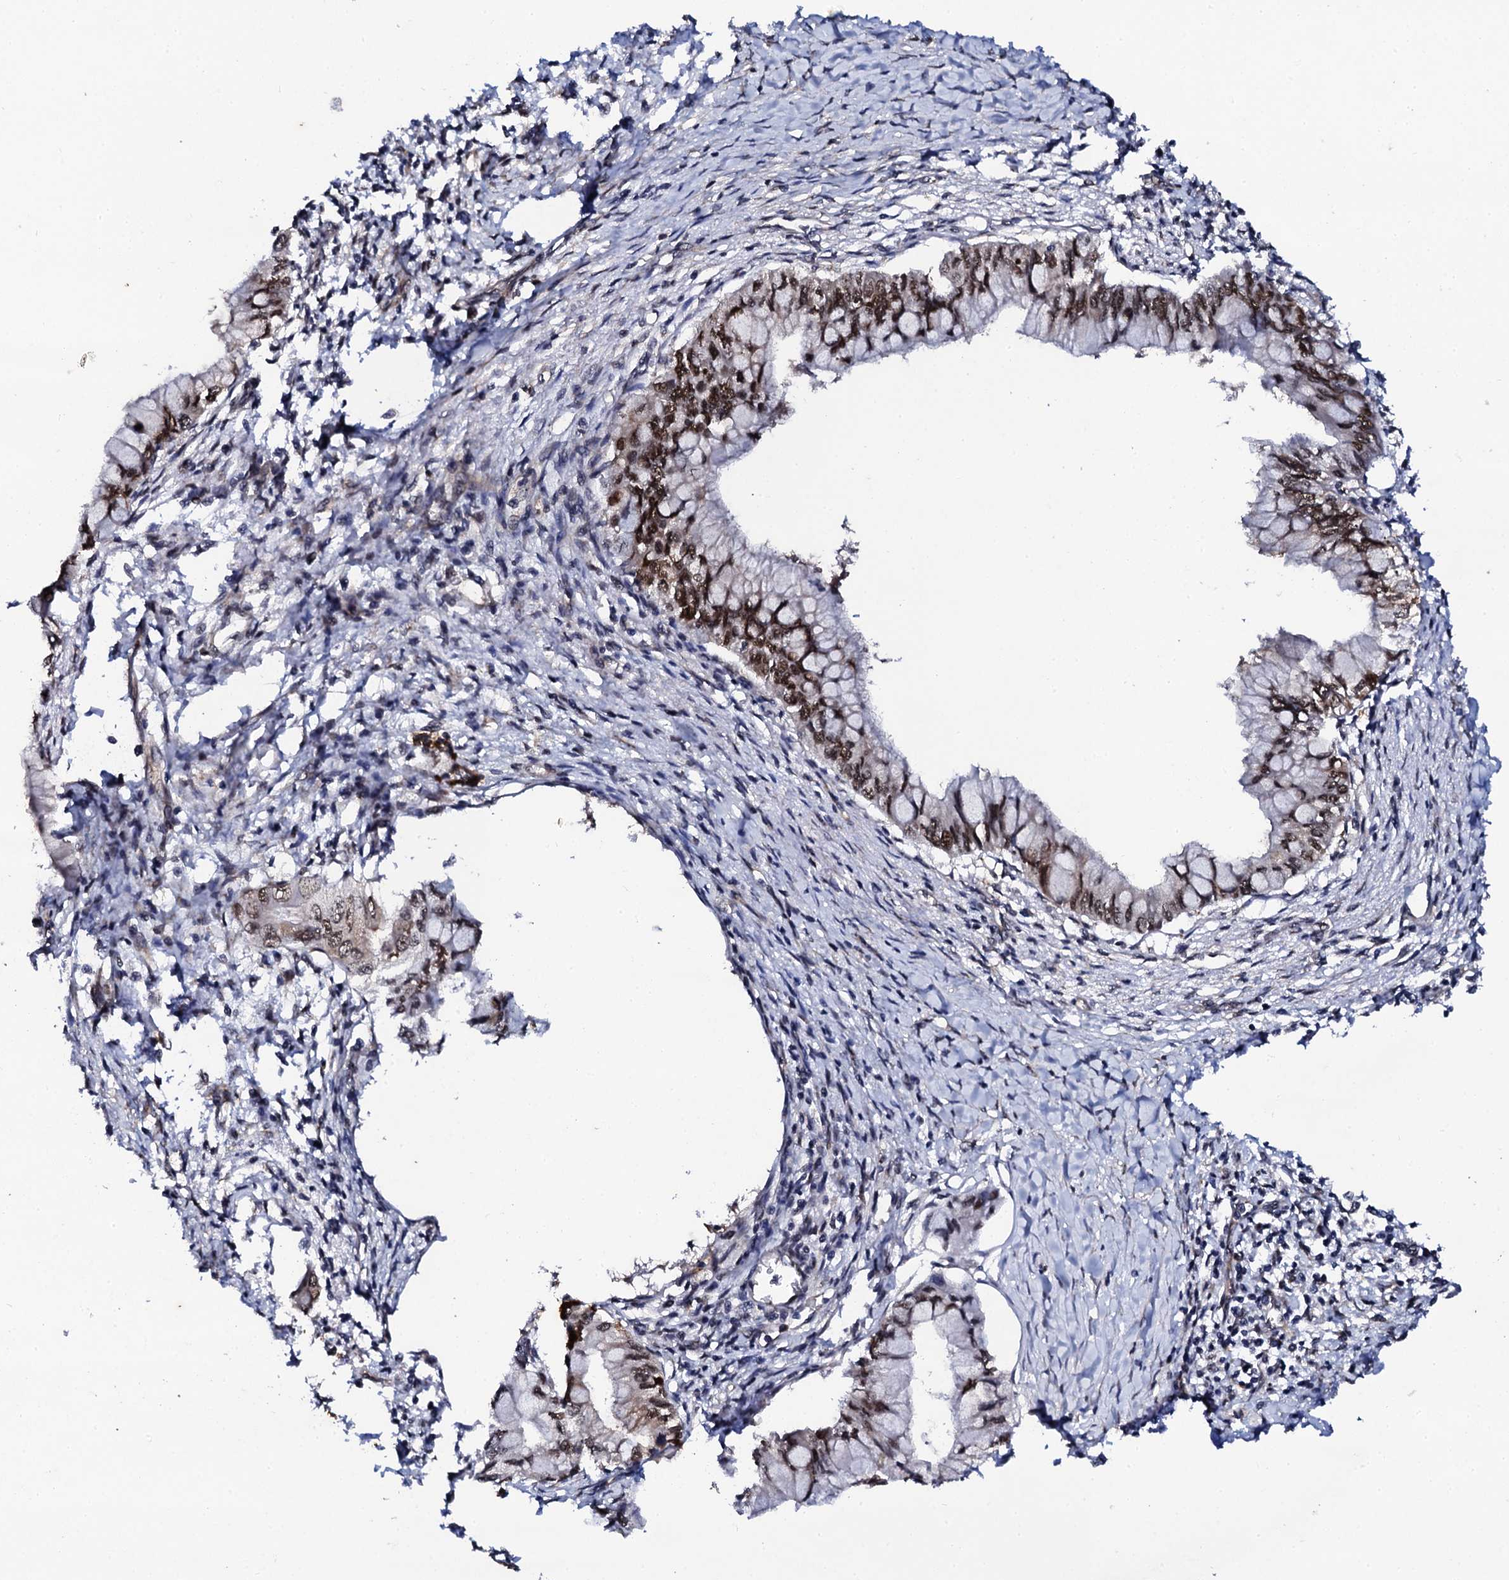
{"staining": {"intensity": "strong", "quantity": ">75%", "location": "nuclear"}, "tissue": "pancreatic cancer", "cell_type": "Tumor cells", "image_type": "cancer", "snomed": [{"axis": "morphology", "description": "Adenocarcinoma, NOS"}, {"axis": "topography", "description": "Pancreas"}], "caption": "IHC staining of pancreatic cancer (adenocarcinoma), which exhibits high levels of strong nuclear staining in approximately >75% of tumor cells indicating strong nuclear protein positivity. The staining was performed using DAB (brown) for protein detection and nuclei were counterstained in hematoxylin (blue).", "gene": "CSTF3", "patient": {"sex": "male", "age": 48}}